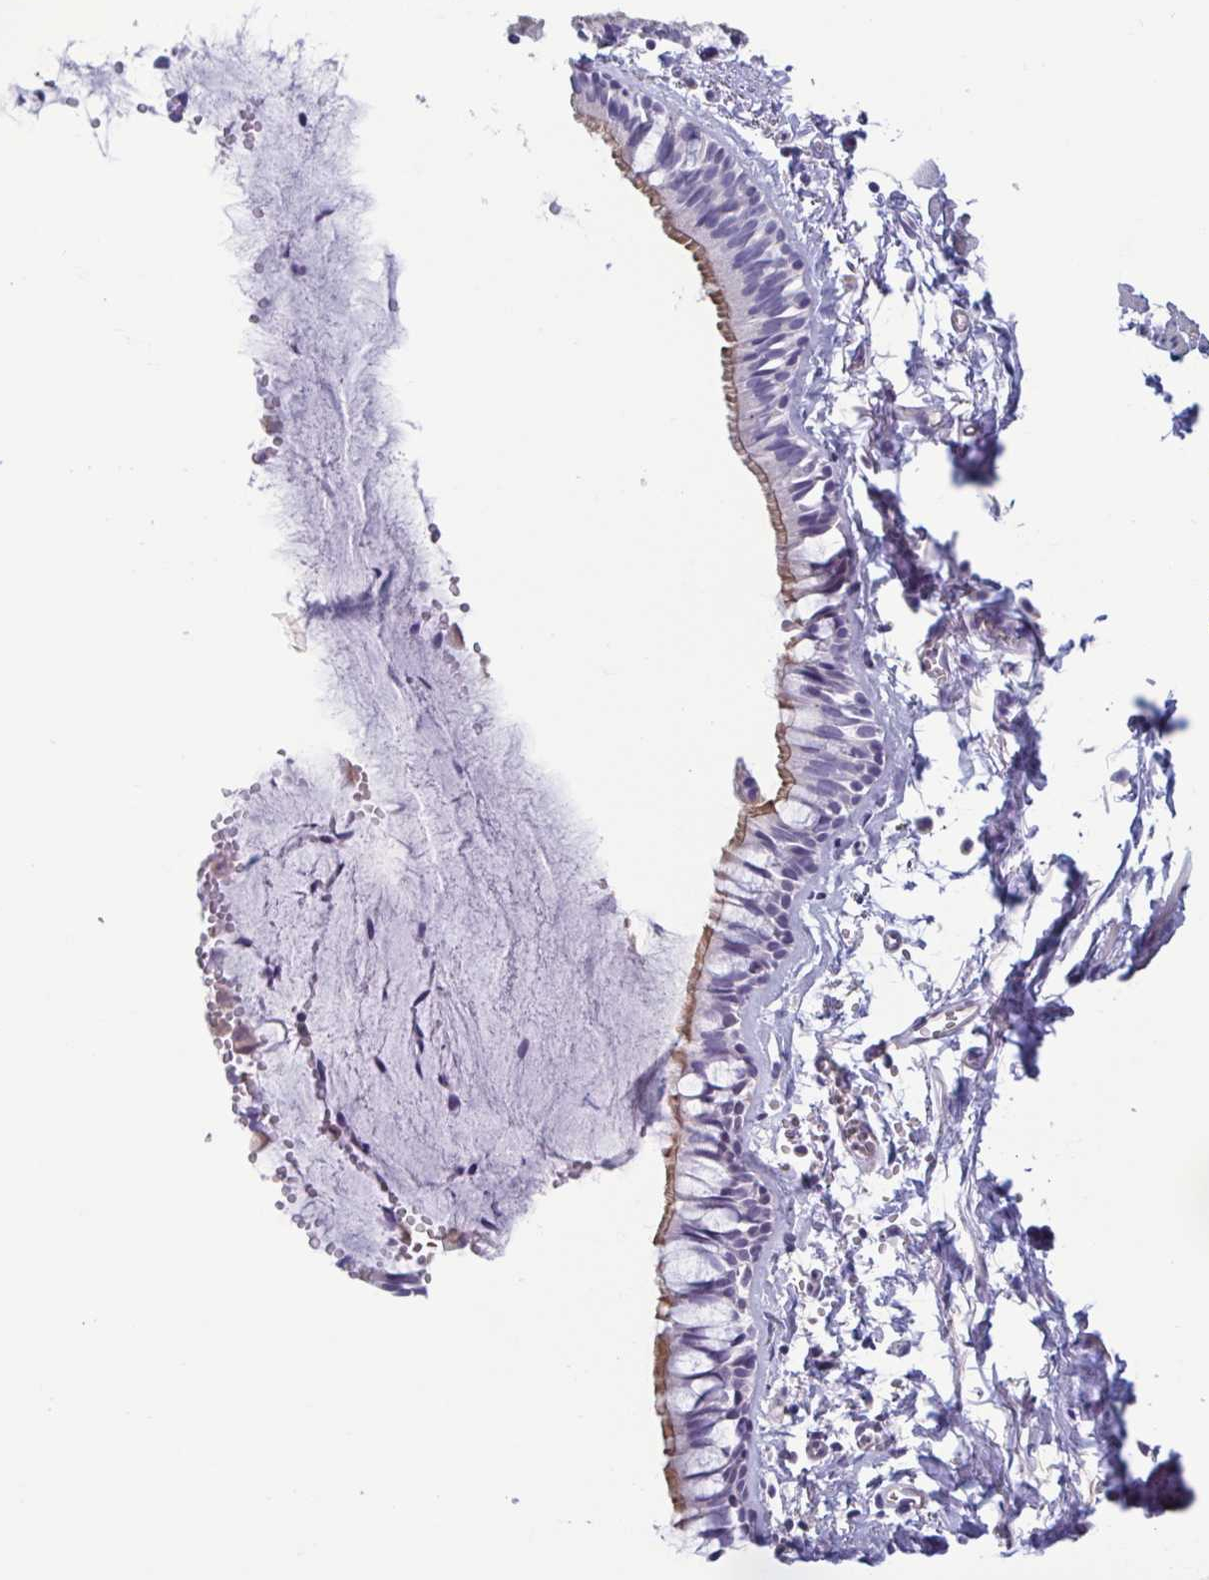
{"staining": {"intensity": "moderate", "quantity": "<25%", "location": "cytoplasmic/membranous"}, "tissue": "bronchus", "cell_type": "Respiratory epithelial cells", "image_type": "normal", "snomed": [{"axis": "morphology", "description": "Normal tissue, NOS"}, {"axis": "topography", "description": "Bronchus"}], "caption": "Approximately <25% of respiratory epithelial cells in unremarkable human bronchus reveal moderate cytoplasmic/membranous protein positivity as visualized by brown immunohistochemical staining.", "gene": "MORC4", "patient": {"sex": "female", "age": 59}}